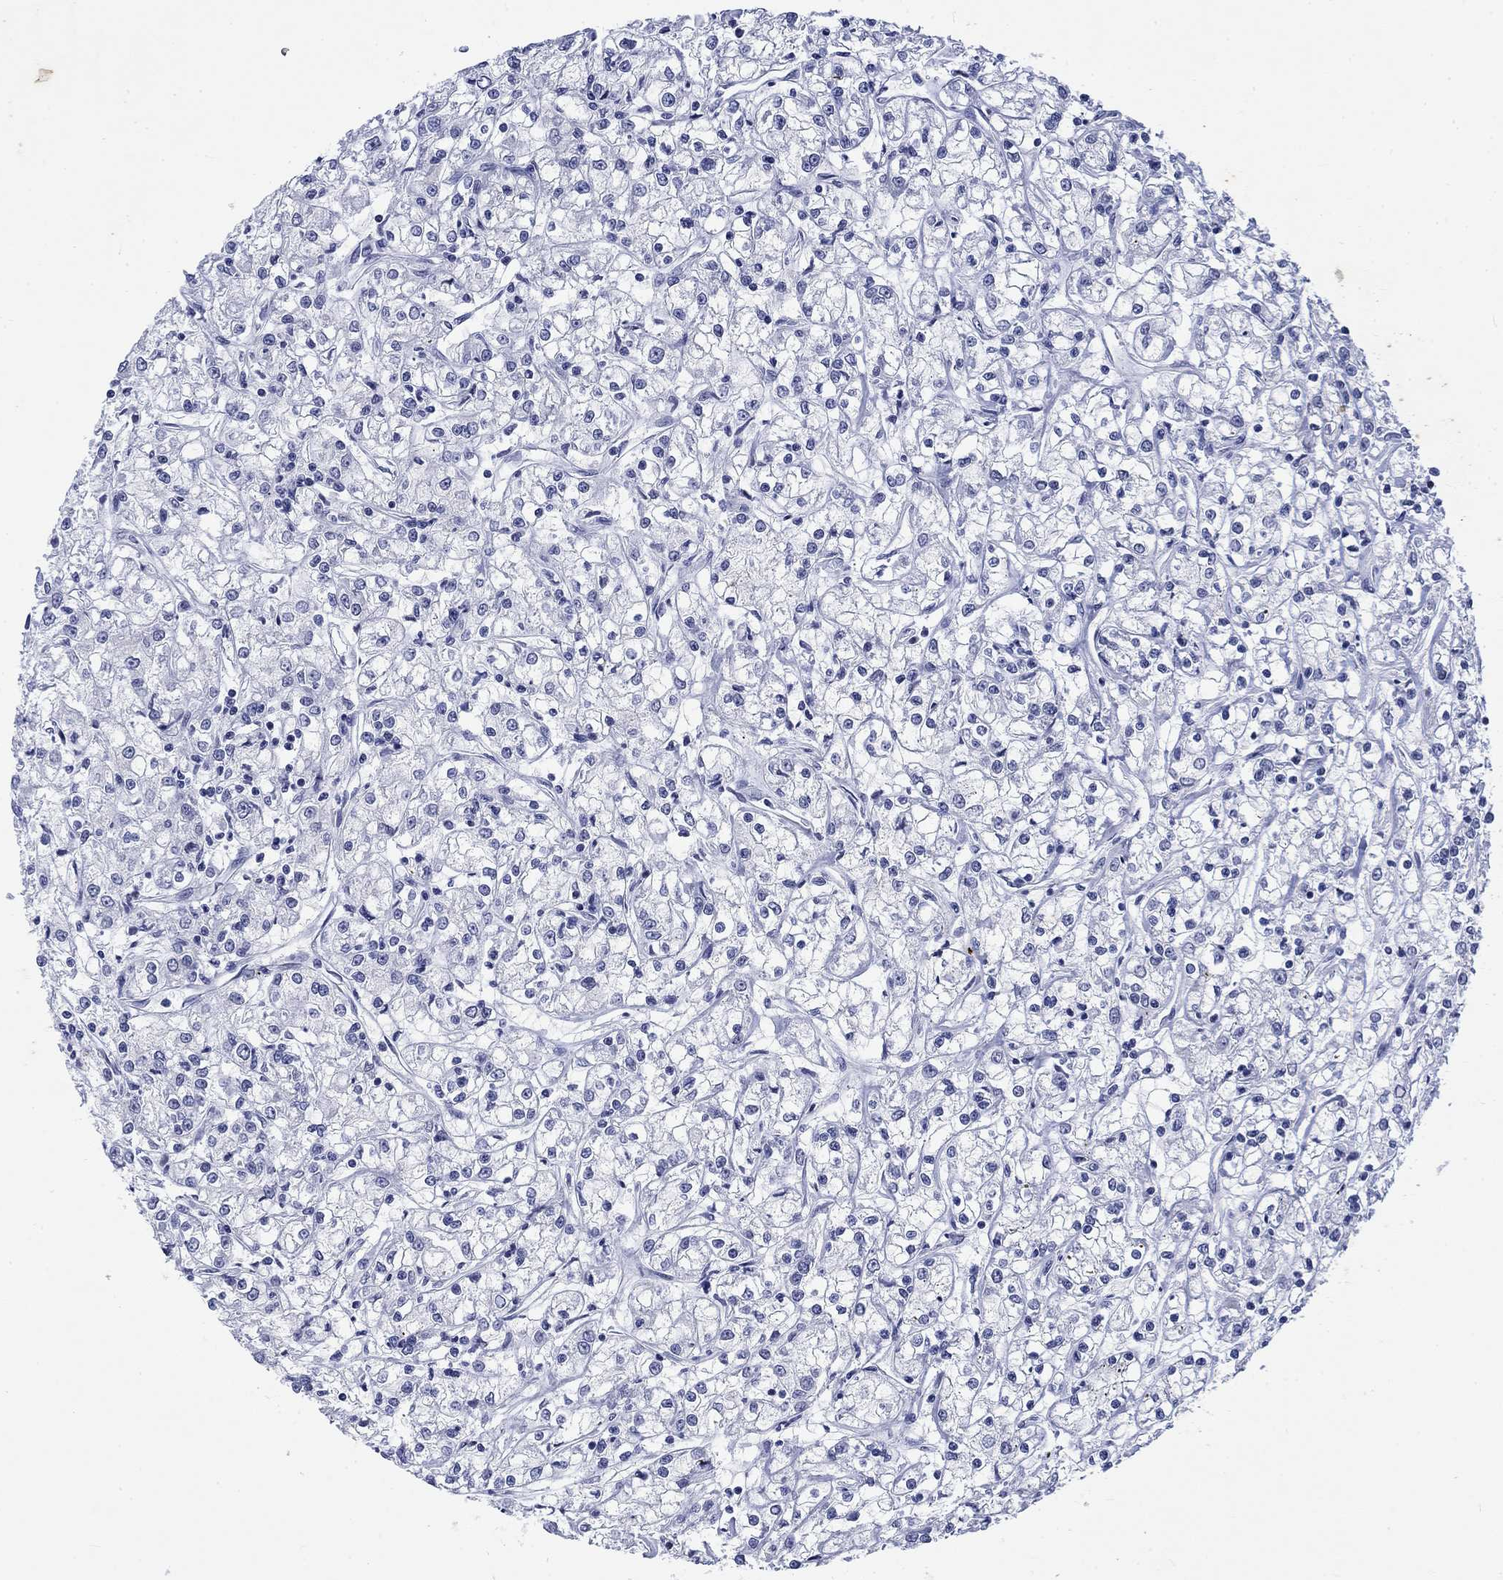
{"staining": {"intensity": "negative", "quantity": "none", "location": "none"}, "tissue": "renal cancer", "cell_type": "Tumor cells", "image_type": "cancer", "snomed": [{"axis": "morphology", "description": "Adenocarcinoma, NOS"}, {"axis": "topography", "description": "Kidney"}], "caption": "A high-resolution micrograph shows IHC staining of adenocarcinoma (renal), which shows no significant staining in tumor cells. (Stains: DAB (3,3'-diaminobenzidine) immunohistochemistry with hematoxylin counter stain, Microscopy: brightfield microscopy at high magnification).", "gene": "KRT76", "patient": {"sex": "female", "age": 59}}